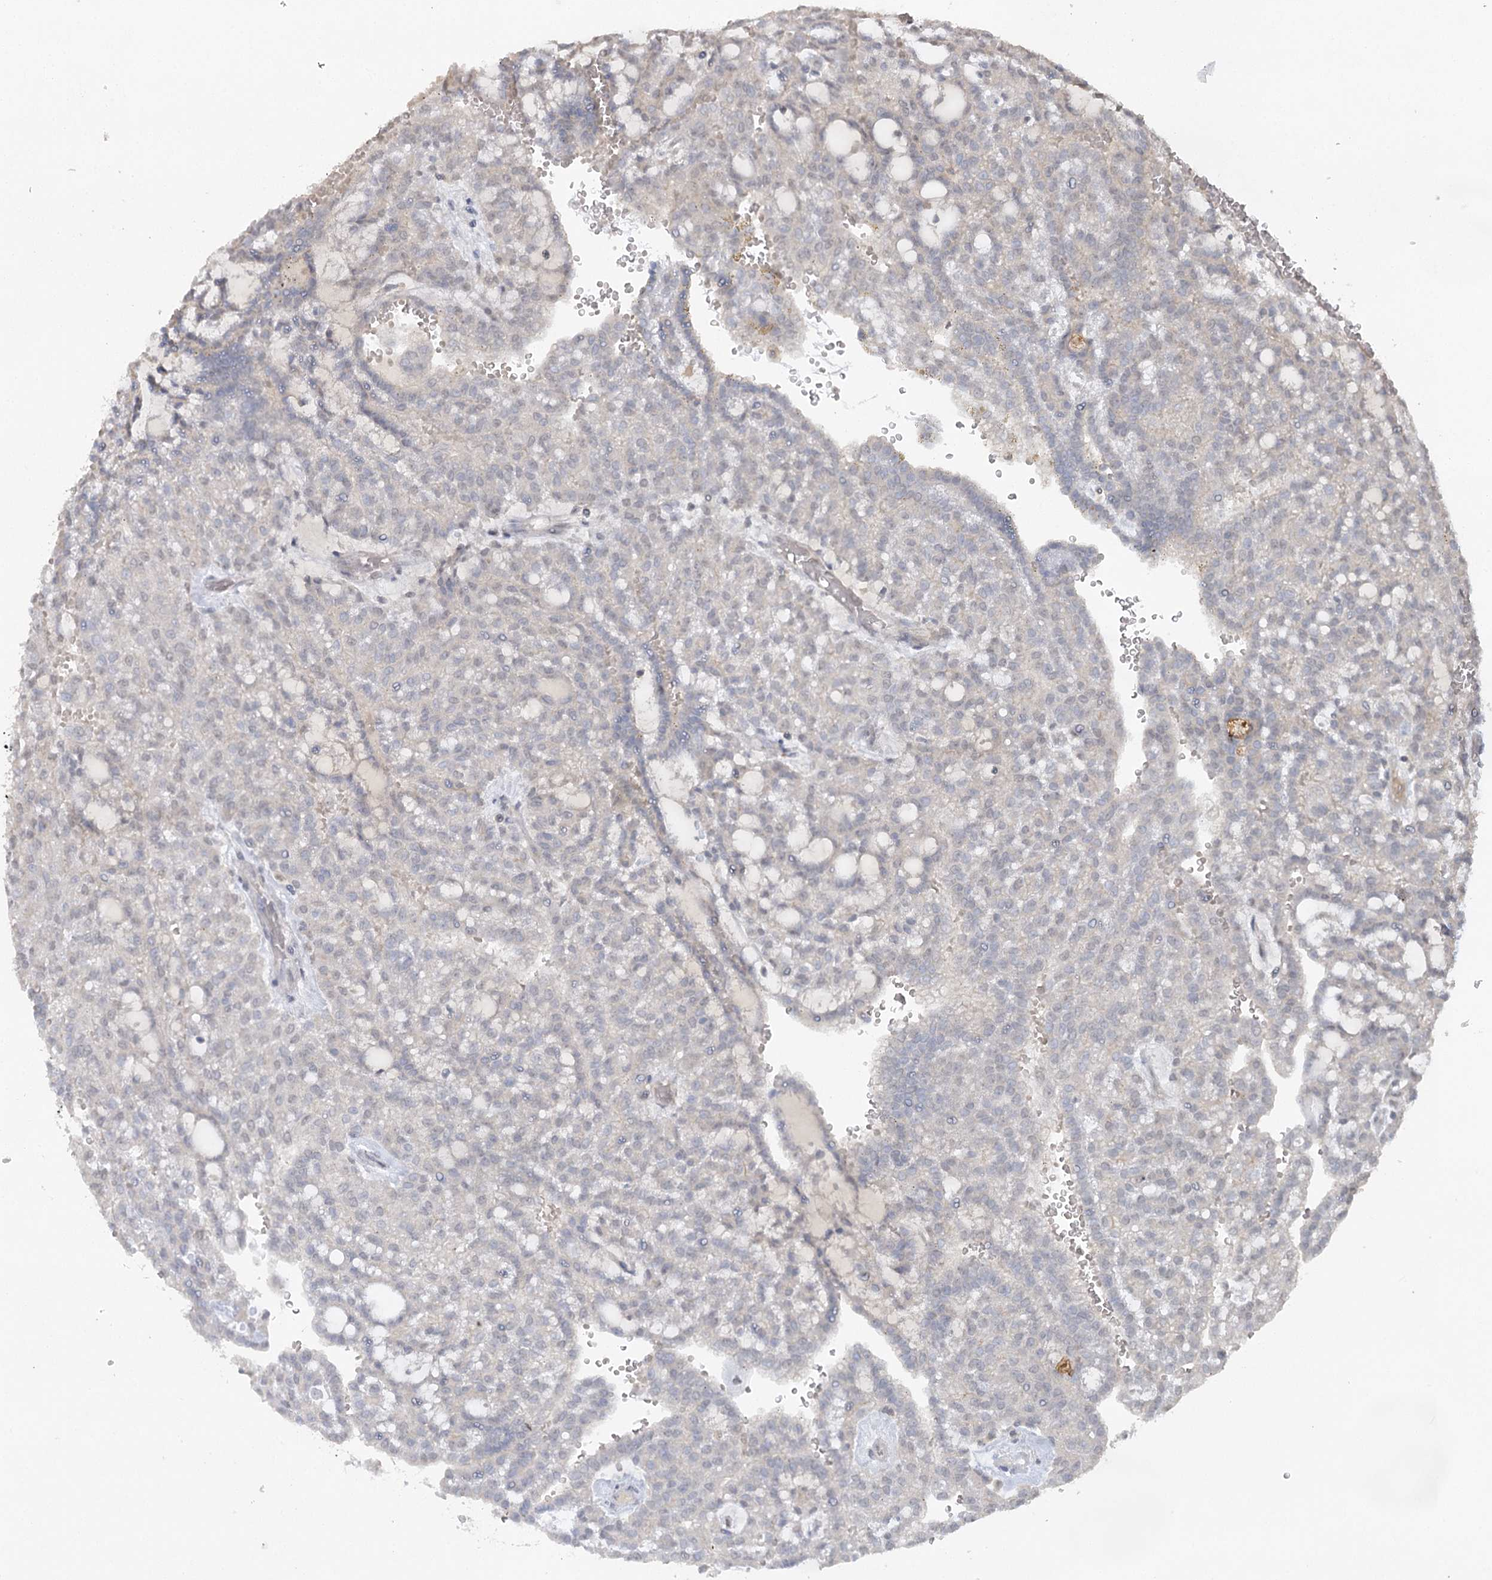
{"staining": {"intensity": "negative", "quantity": "none", "location": "none"}, "tissue": "renal cancer", "cell_type": "Tumor cells", "image_type": "cancer", "snomed": [{"axis": "morphology", "description": "Adenocarcinoma, NOS"}, {"axis": "topography", "description": "Kidney"}], "caption": "Photomicrograph shows no significant protein staining in tumor cells of renal adenocarcinoma.", "gene": "TRAF3IP1", "patient": {"sex": "male", "age": 63}}